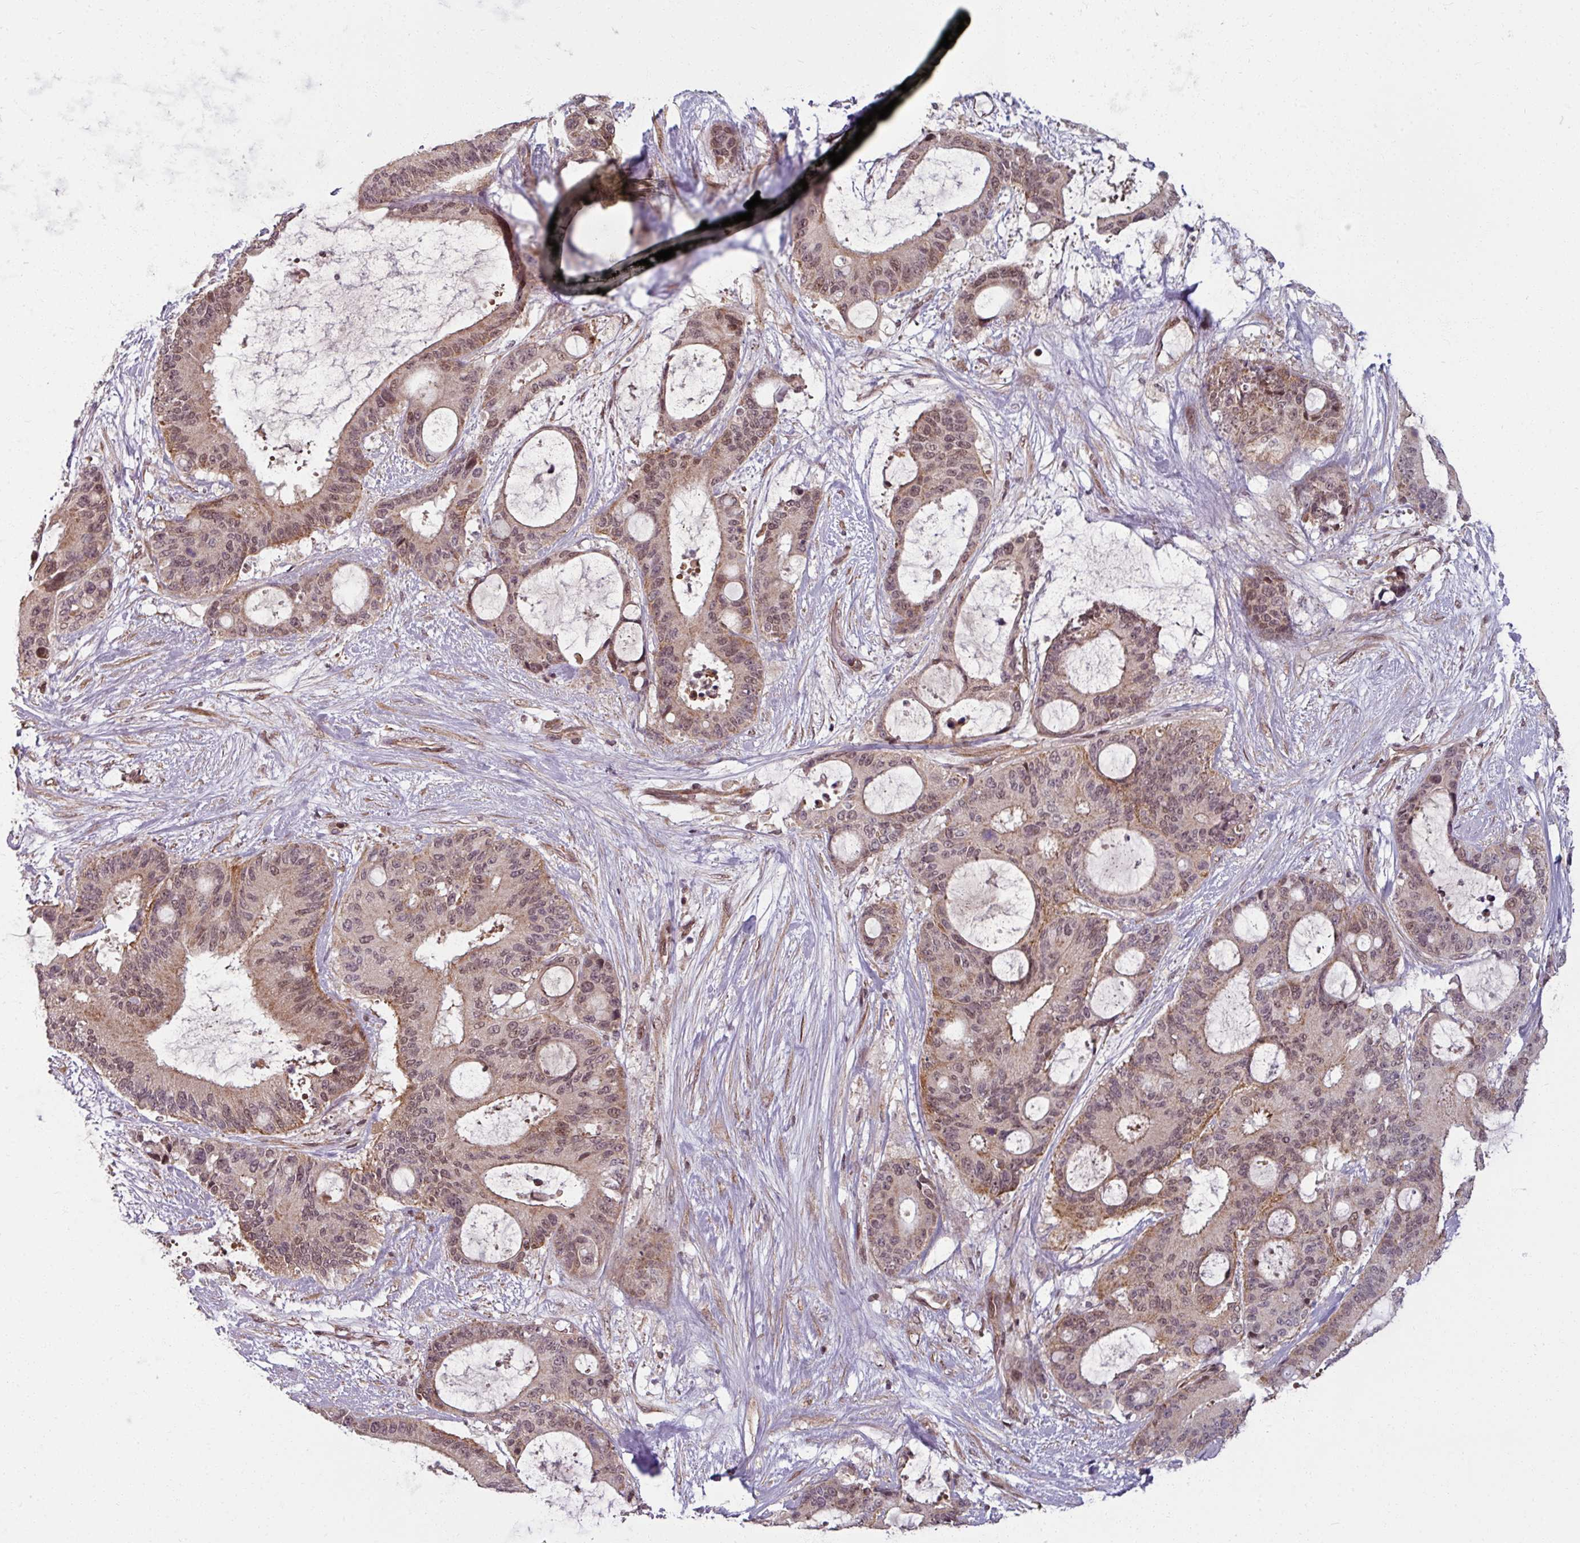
{"staining": {"intensity": "weak", "quantity": ">75%", "location": "cytoplasmic/membranous,nuclear"}, "tissue": "liver cancer", "cell_type": "Tumor cells", "image_type": "cancer", "snomed": [{"axis": "morphology", "description": "Normal tissue, NOS"}, {"axis": "morphology", "description": "Cholangiocarcinoma"}, {"axis": "topography", "description": "Liver"}, {"axis": "topography", "description": "Peripheral nerve tissue"}], "caption": "DAB (3,3'-diaminobenzidine) immunohistochemical staining of human cholangiocarcinoma (liver) displays weak cytoplasmic/membranous and nuclear protein expression in approximately >75% of tumor cells.", "gene": "SWI5", "patient": {"sex": "female", "age": 73}}